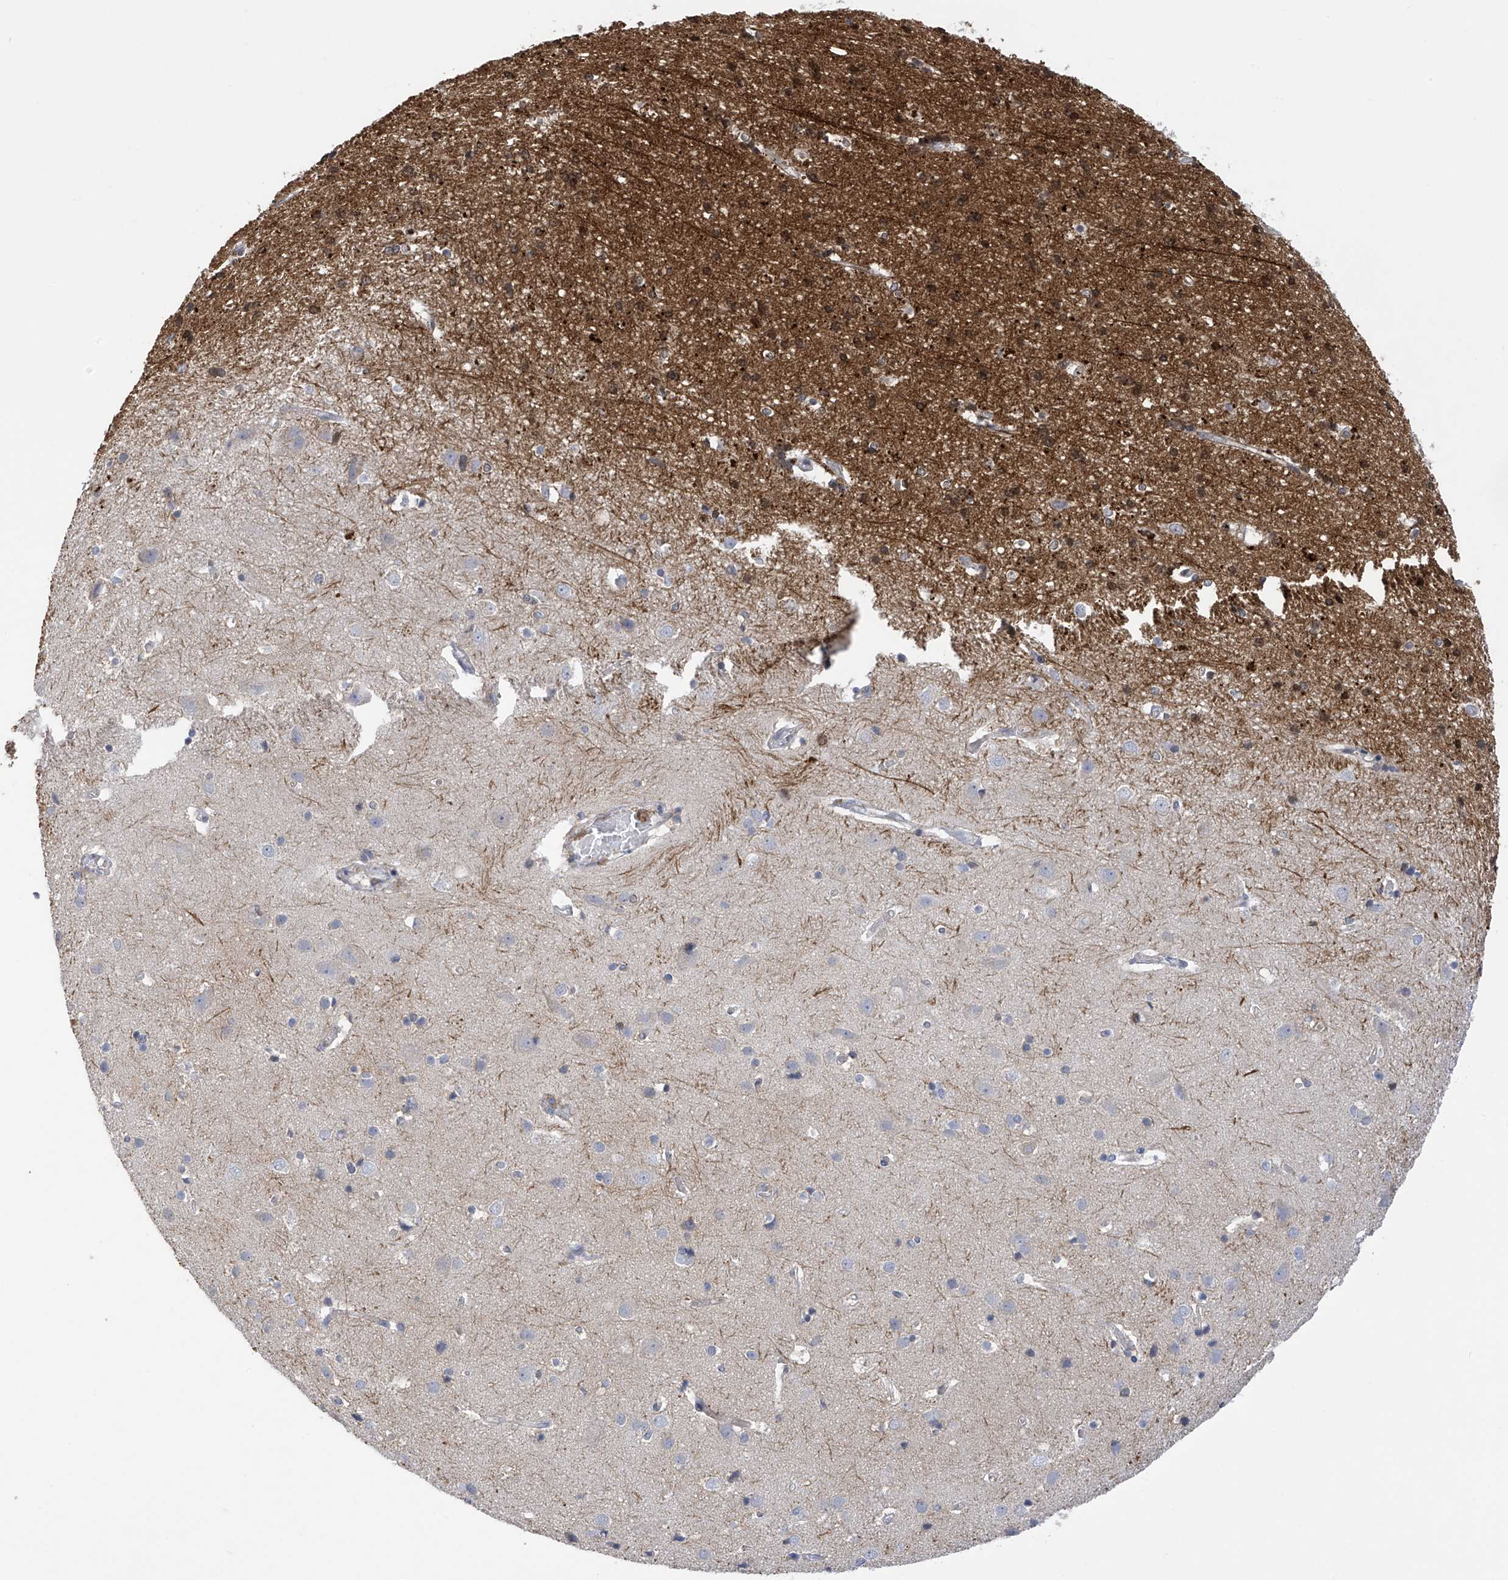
{"staining": {"intensity": "negative", "quantity": "none", "location": "none"}, "tissue": "cerebral cortex", "cell_type": "Endothelial cells", "image_type": "normal", "snomed": [{"axis": "morphology", "description": "Normal tissue, NOS"}, {"axis": "topography", "description": "Cerebral cortex"}], "caption": "The micrograph demonstrates no staining of endothelial cells in normal cerebral cortex.", "gene": "SLCO4A1", "patient": {"sex": "male", "age": 54}}